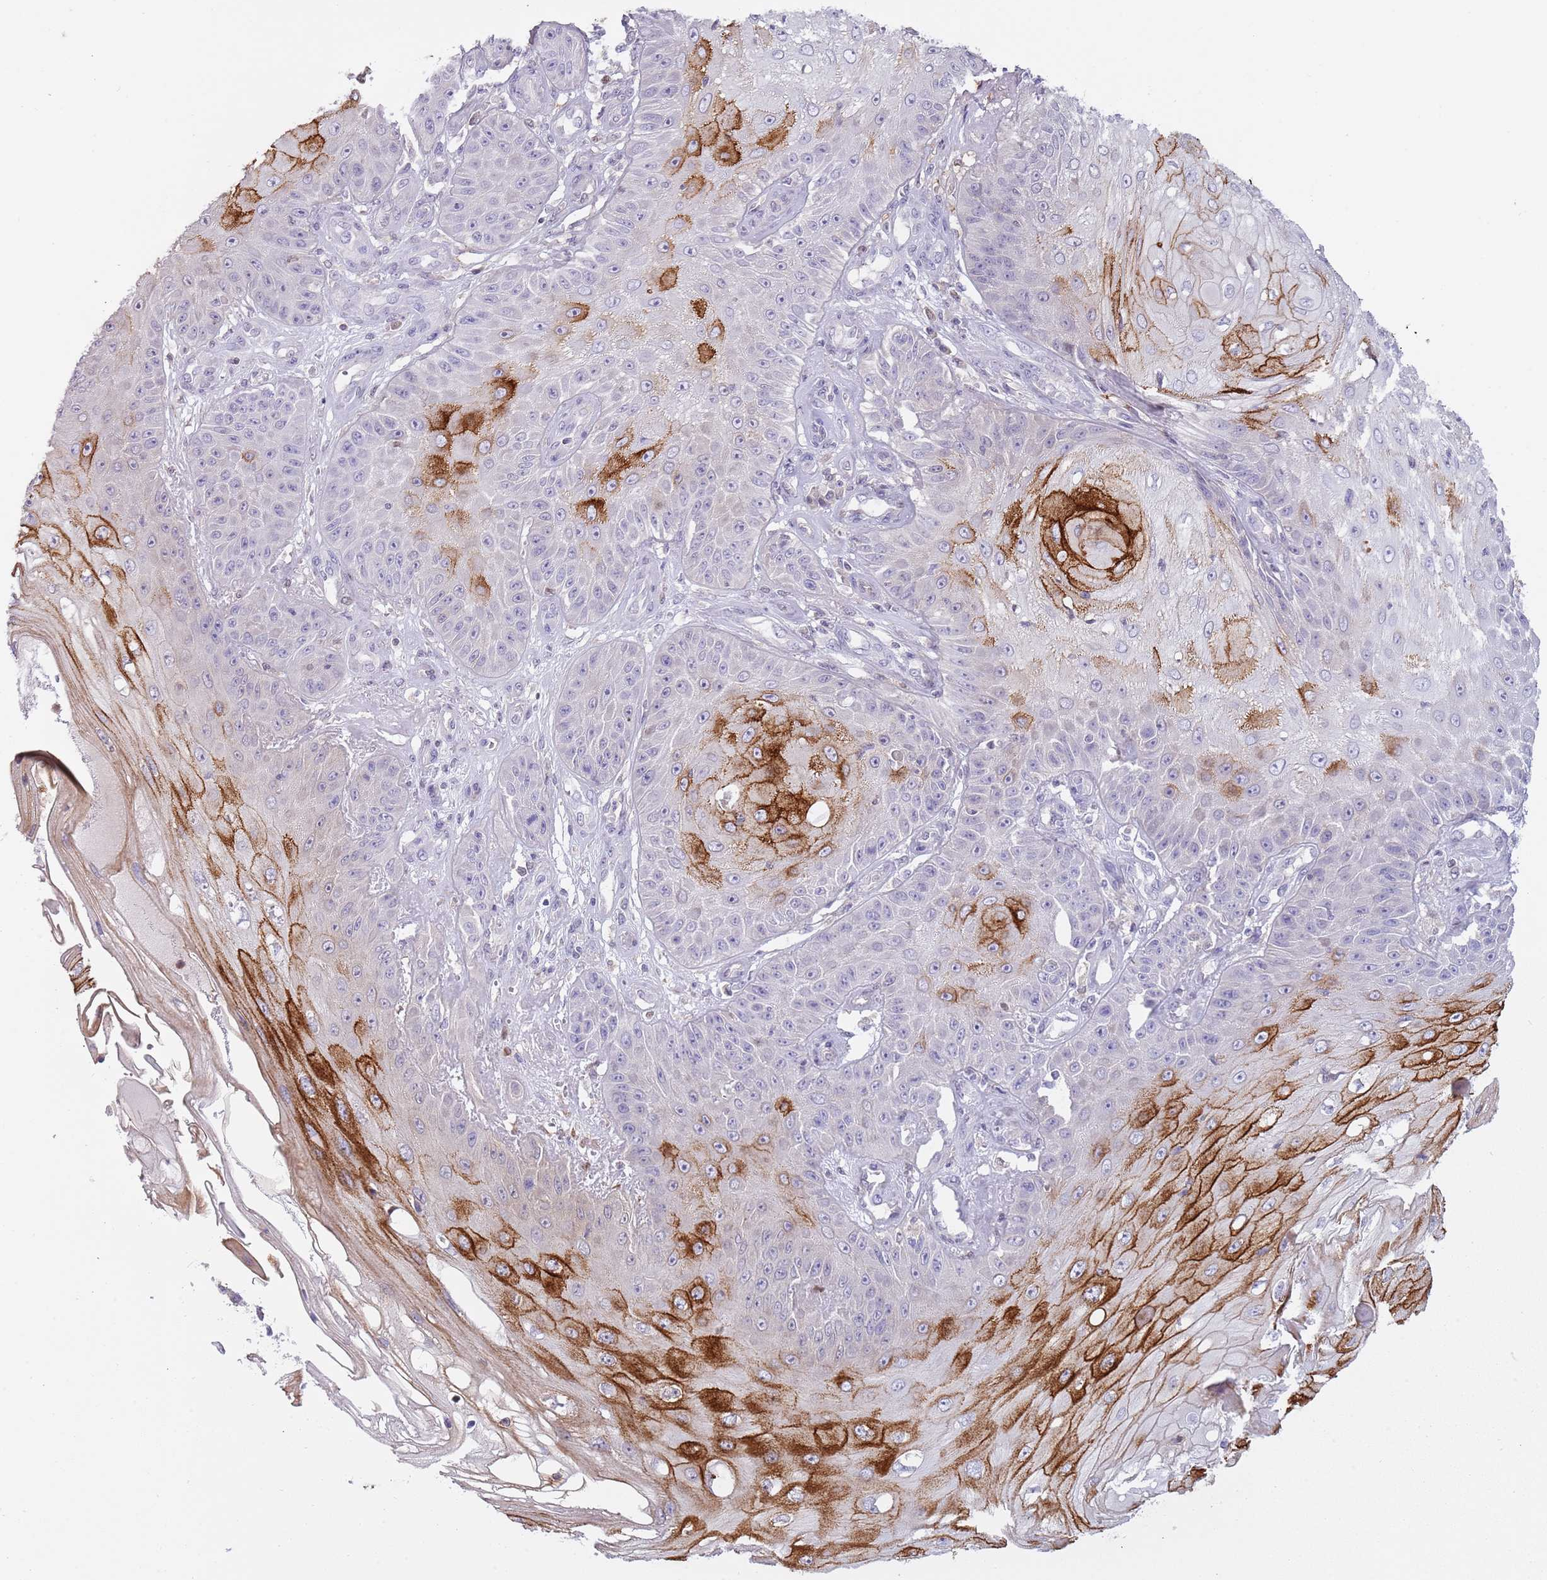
{"staining": {"intensity": "strong", "quantity": "<25%", "location": "cytoplasmic/membranous"}, "tissue": "skin cancer", "cell_type": "Tumor cells", "image_type": "cancer", "snomed": [{"axis": "morphology", "description": "Squamous cell carcinoma, NOS"}, {"axis": "topography", "description": "Skin"}], "caption": "Protein expression analysis of skin squamous cell carcinoma demonstrates strong cytoplasmic/membranous positivity in about <25% of tumor cells. The staining is performed using DAB brown chromogen to label protein expression. The nuclei are counter-stained blue using hematoxylin.", "gene": "NBPF6", "patient": {"sex": "male", "age": 70}}